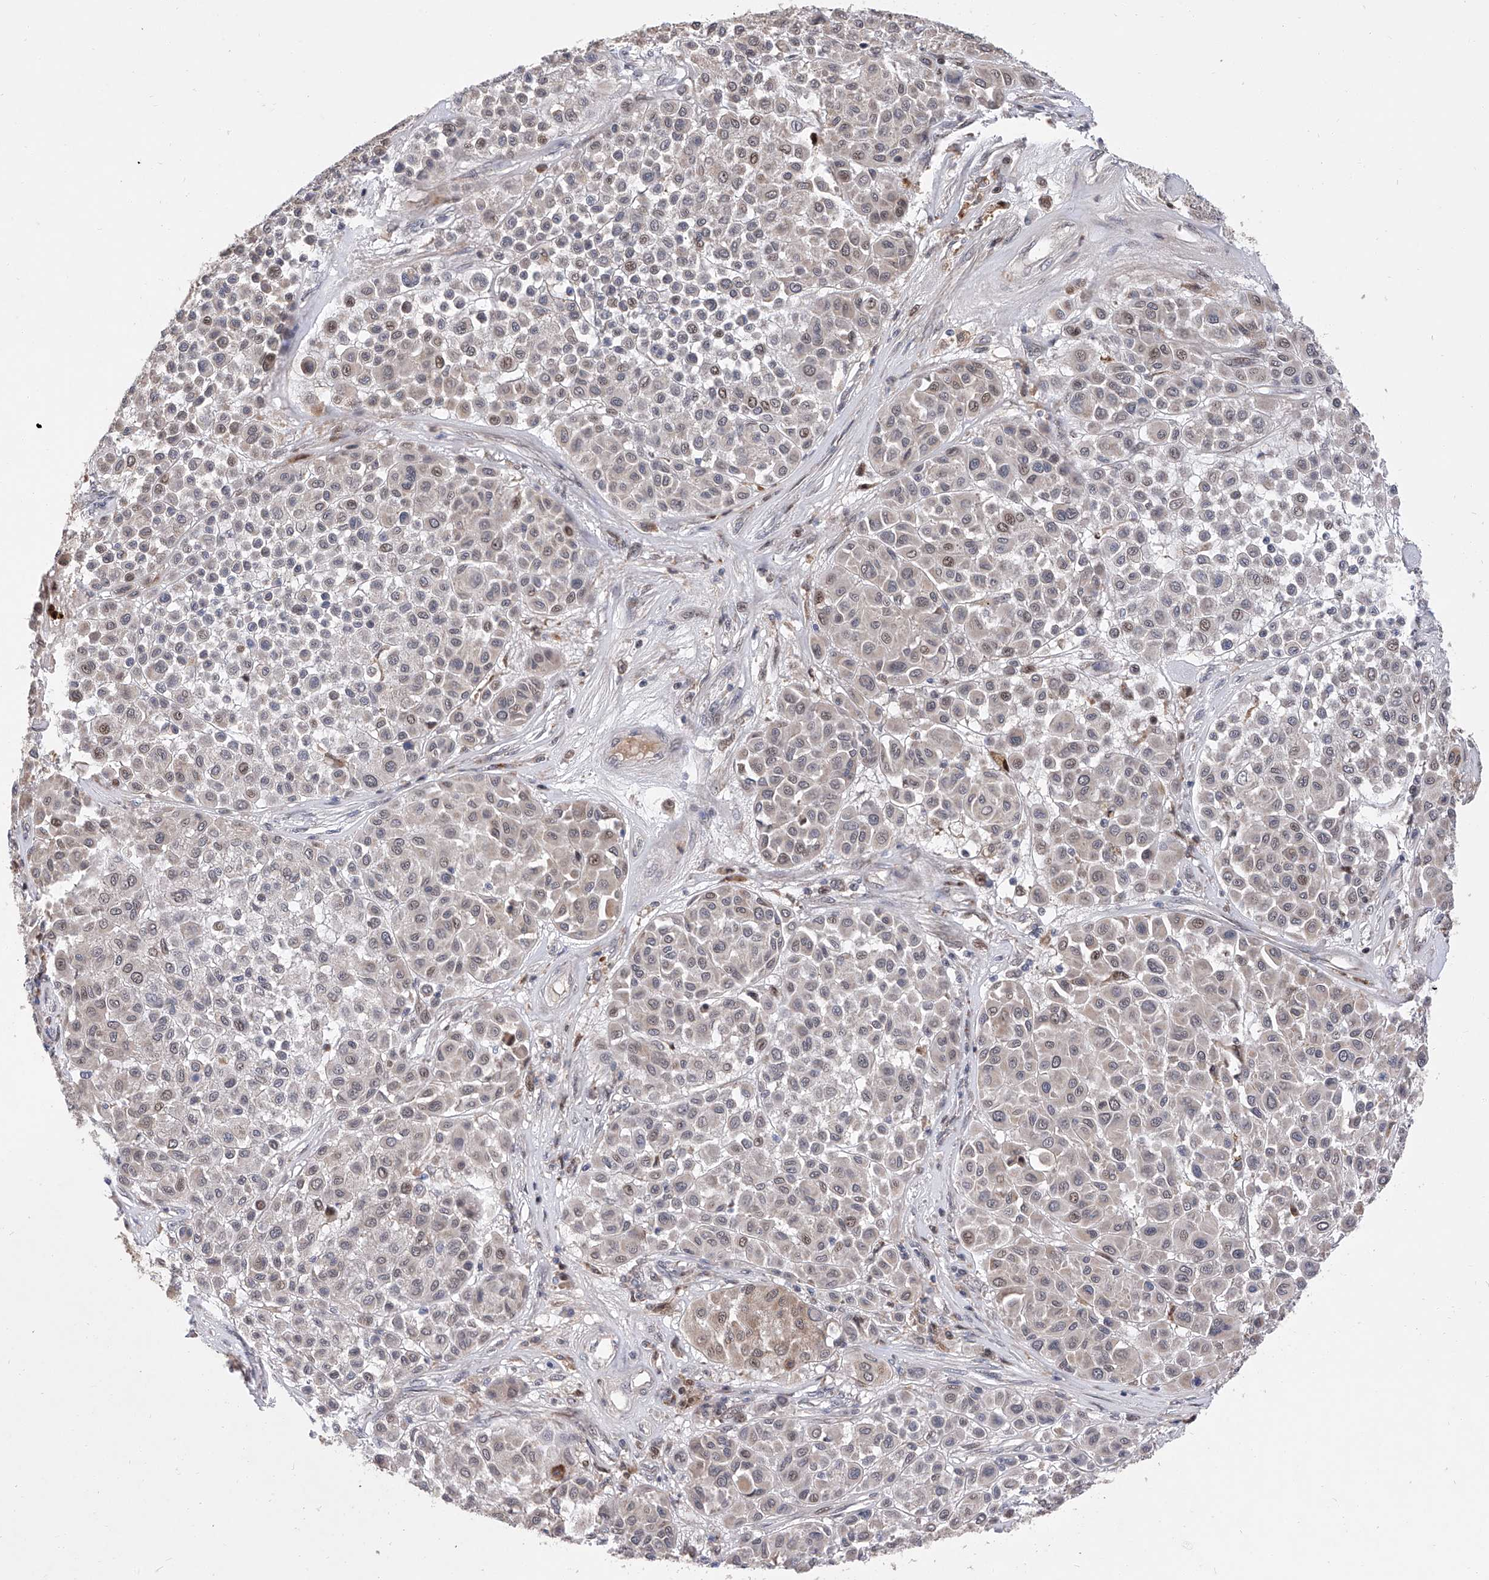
{"staining": {"intensity": "weak", "quantity": "25%-75%", "location": "cytoplasmic/membranous,nuclear"}, "tissue": "melanoma", "cell_type": "Tumor cells", "image_type": "cancer", "snomed": [{"axis": "morphology", "description": "Malignant melanoma, Metastatic site"}, {"axis": "topography", "description": "Soft tissue"}], "caption": "Malignant melanoma (metastatic site) stained for a protein displays weak cytoplasmic/membranous and nuclear positivity in tumor cells.", "gene": "FARP2", "patient": {"sex": "male", "age": 41}}